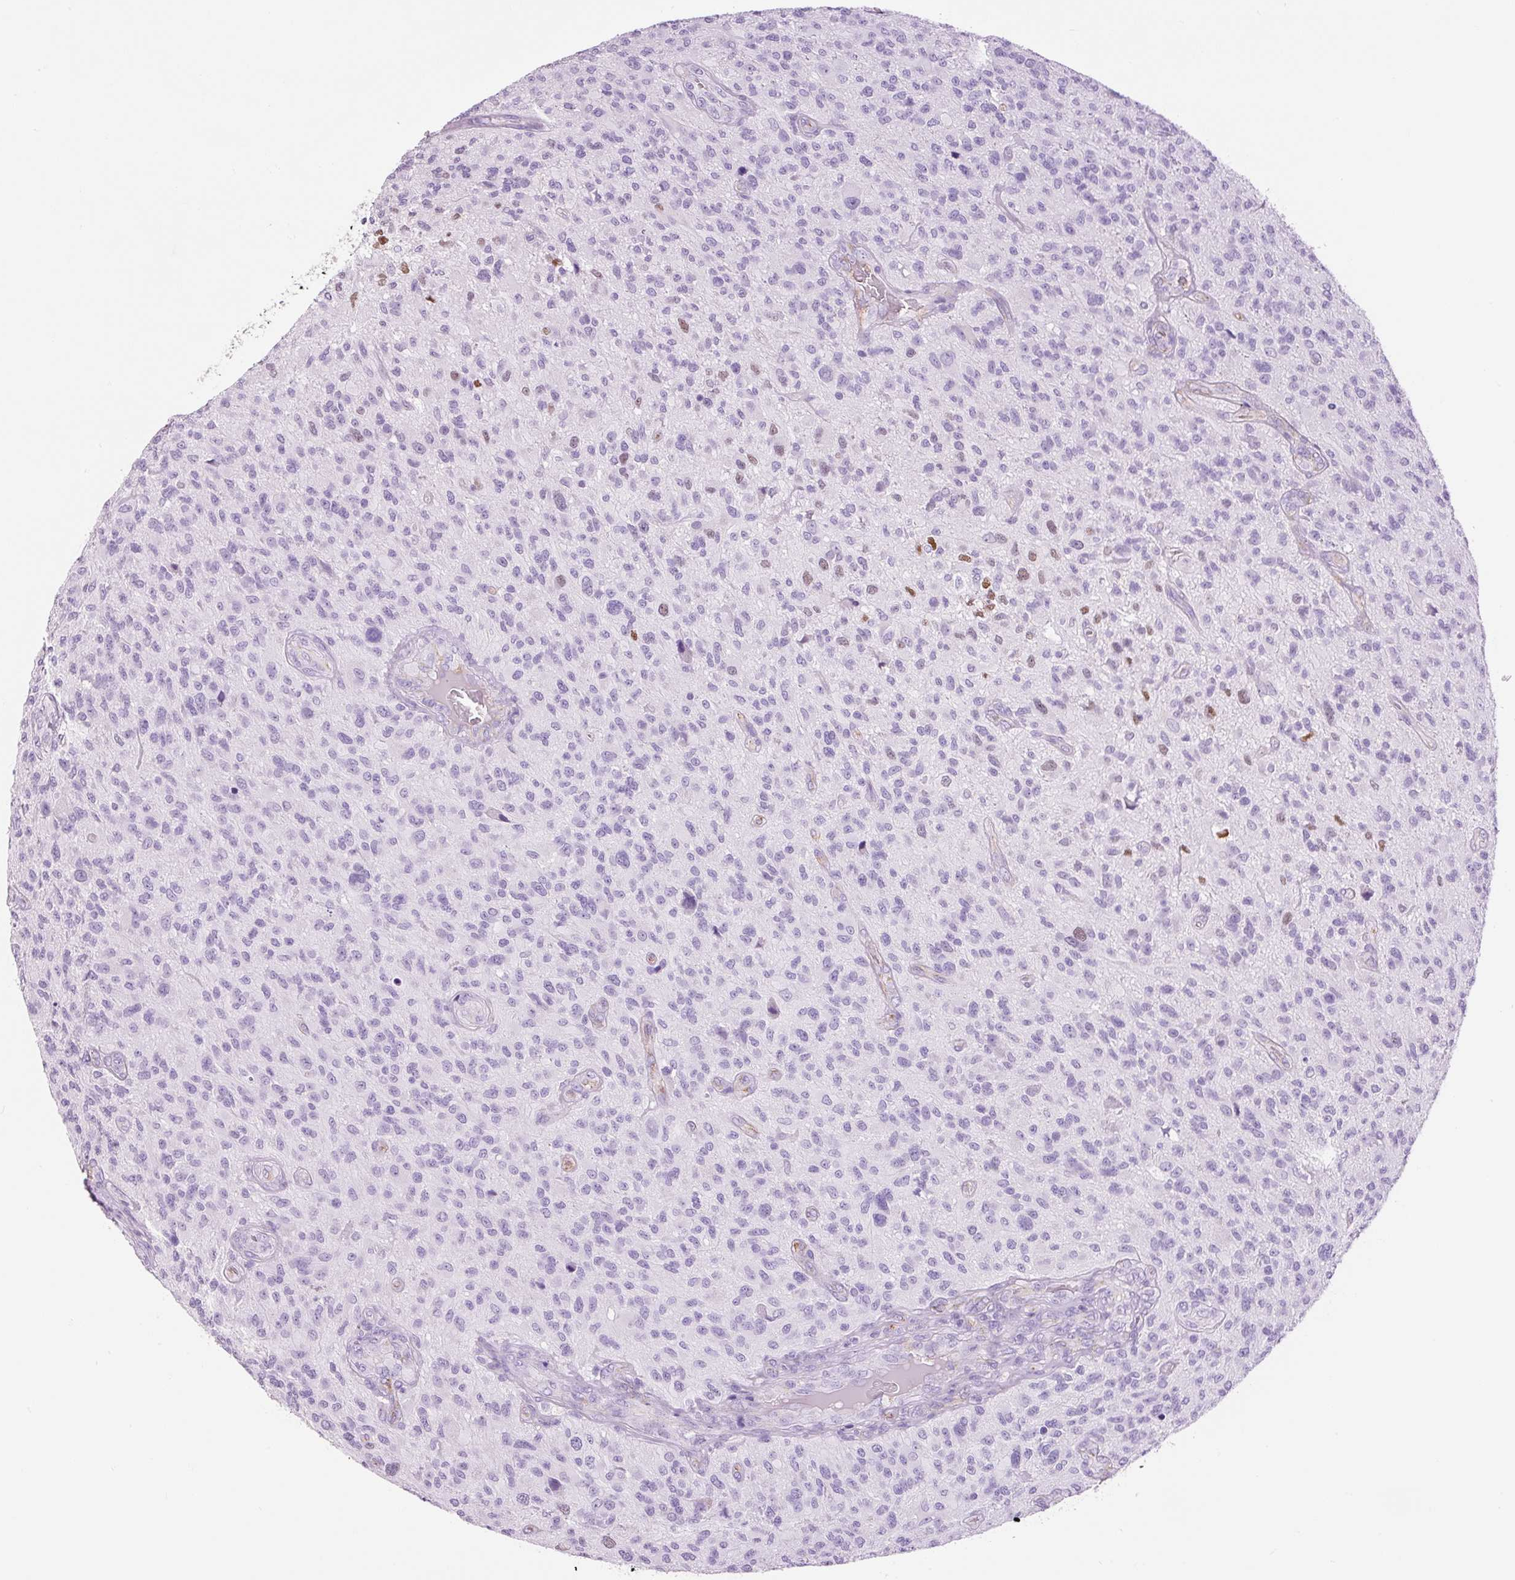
{"staining": {"intensity": "moderate", "quantity": "<25%", "location": "nuclear"}, "tissue": "glioma", "cell_type": "Tumor cells", "image_type": "cancer", "snomed": [{"axis": "morphology", "description": "Glioma, malignant, High grade"}, {"axis": "topography", "description": "Brain"}], "caption": "Immunohistochemical staining of human glioma displays low levels of moderate nuclear staining in about <25% of tumor cells.", "gene": "ADSS1", "patient": {"sex": "male", "age": 47}}